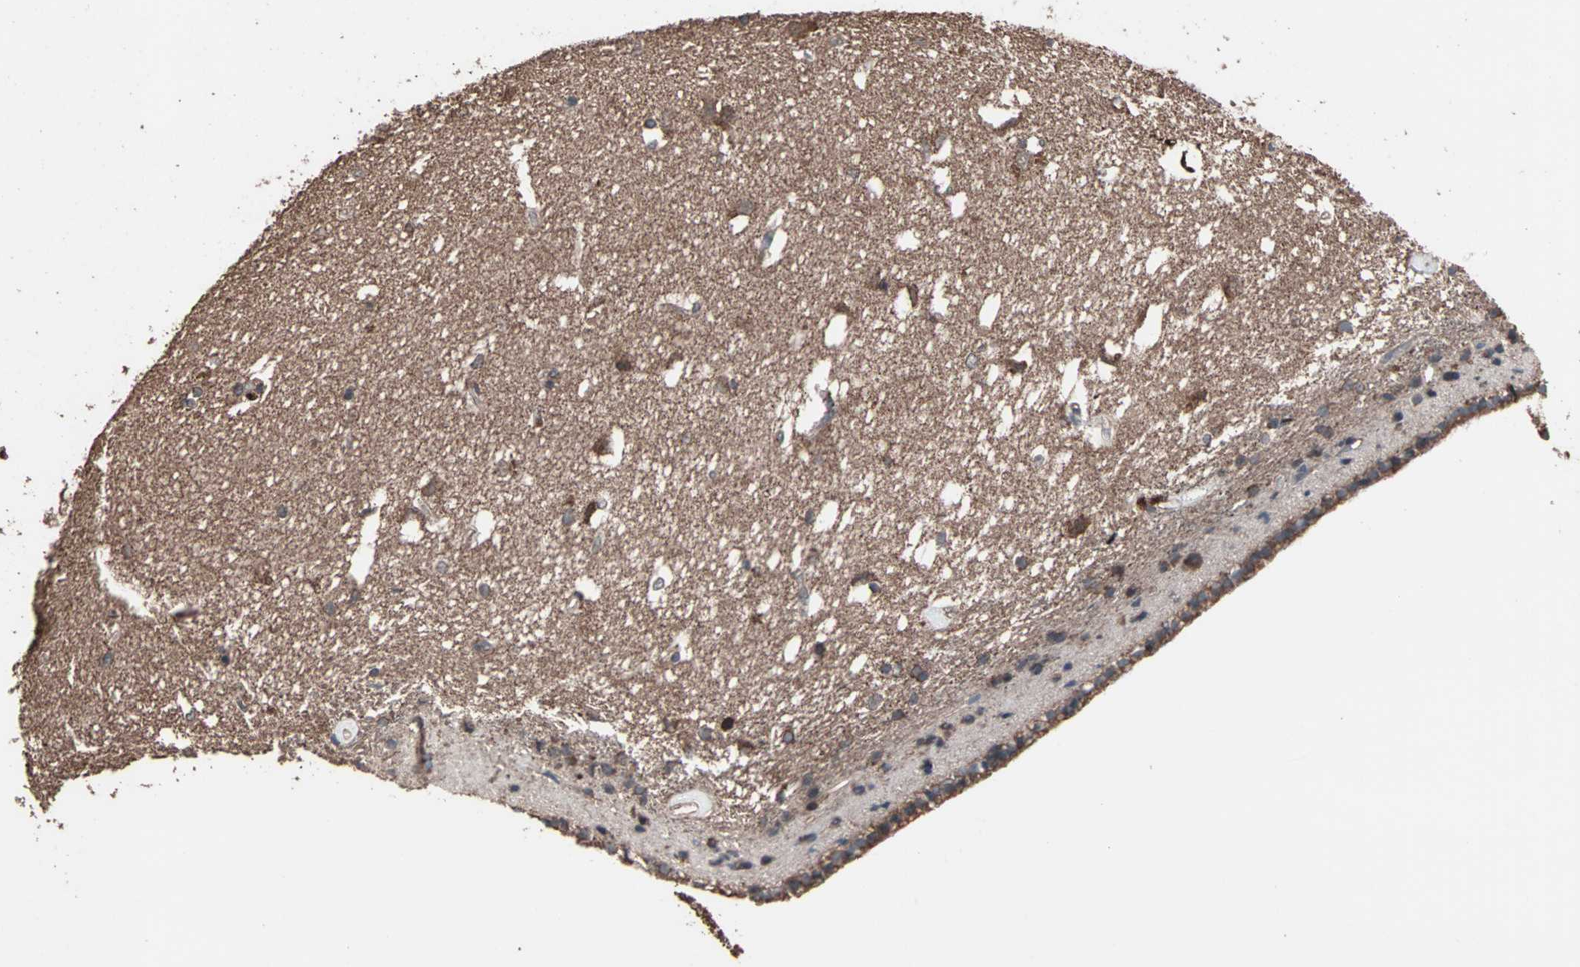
{"staining": {"intensity": "moderate", "quantity": "25%-75%", "location": "cytoplasmic/membranous"}, "tissue": "caudate", "cell_type": "Glial cells", "image_type": "normal", "snomed": [{"axis": "morphology", "description": "Normal tissue, NOS"}, {"axis": "topography", "description": "Lateral ventricle wall"}], "caption": "Brown immunohistochemical staining in benign caudate exhibits moderate cytoplasmic/membranous positivity in about 25%-75% of glial cells.", "gene": "MRPL2", "patient": {"sex": "female", "age": 19}}